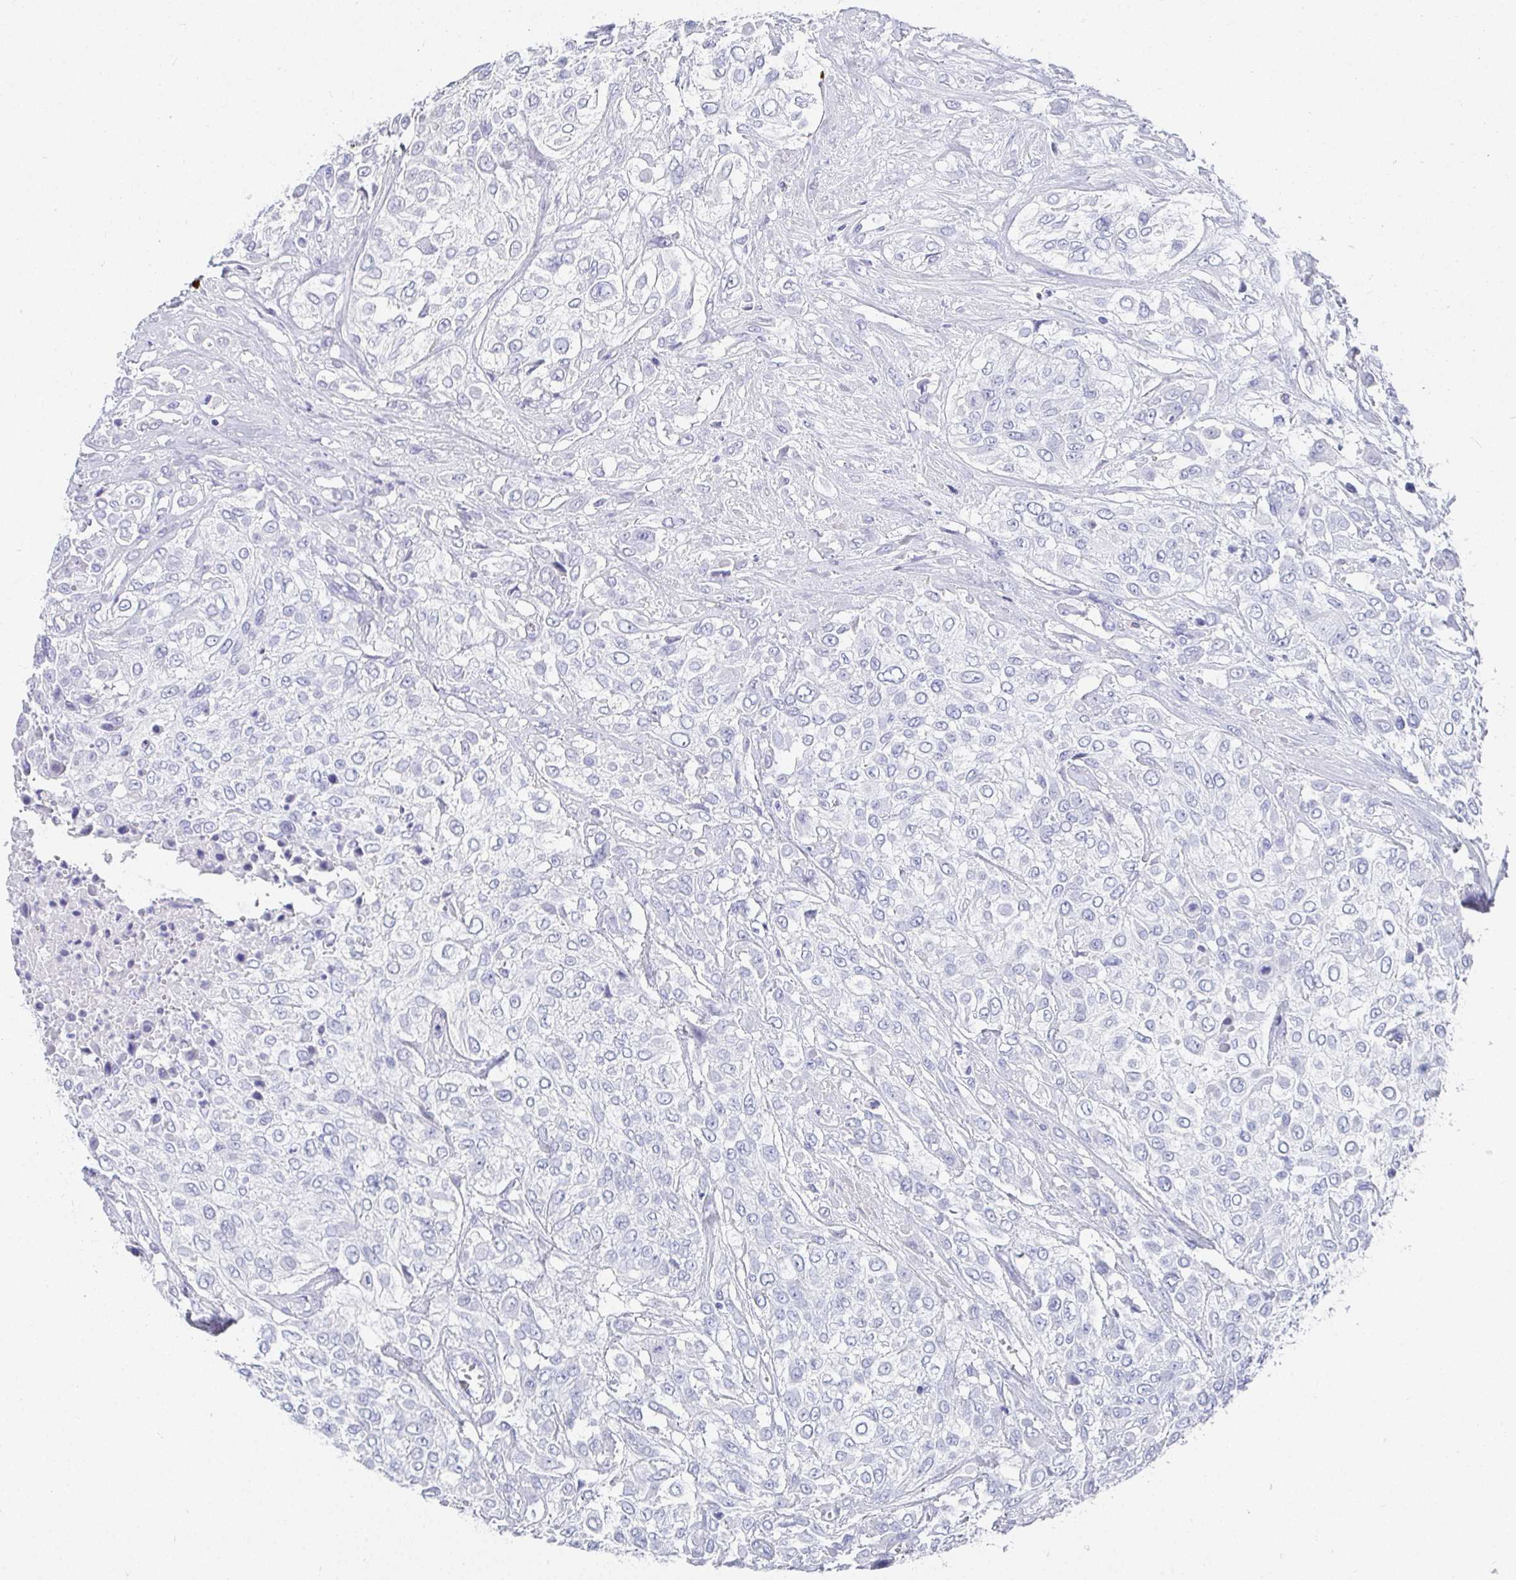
{"staining": {"intensity": "negative", "quantity": "none", "location": "none"}, "tissue": "urothelial cancer", "cell_type": "Tumor cells", "image_type": "cancer", "snomed": [{"axis": "morphology", "description": "Urothelial carcinoma, High grade"}, {"axis": "topography", "description": "Urinary bladder"}], "caption": "Immunohistochemistry of urothelial carcinoma (high-grade) displays no expression in tumor cells.", "gene": "GRIA1", "patient": {"sex": "male", "age": 57}}